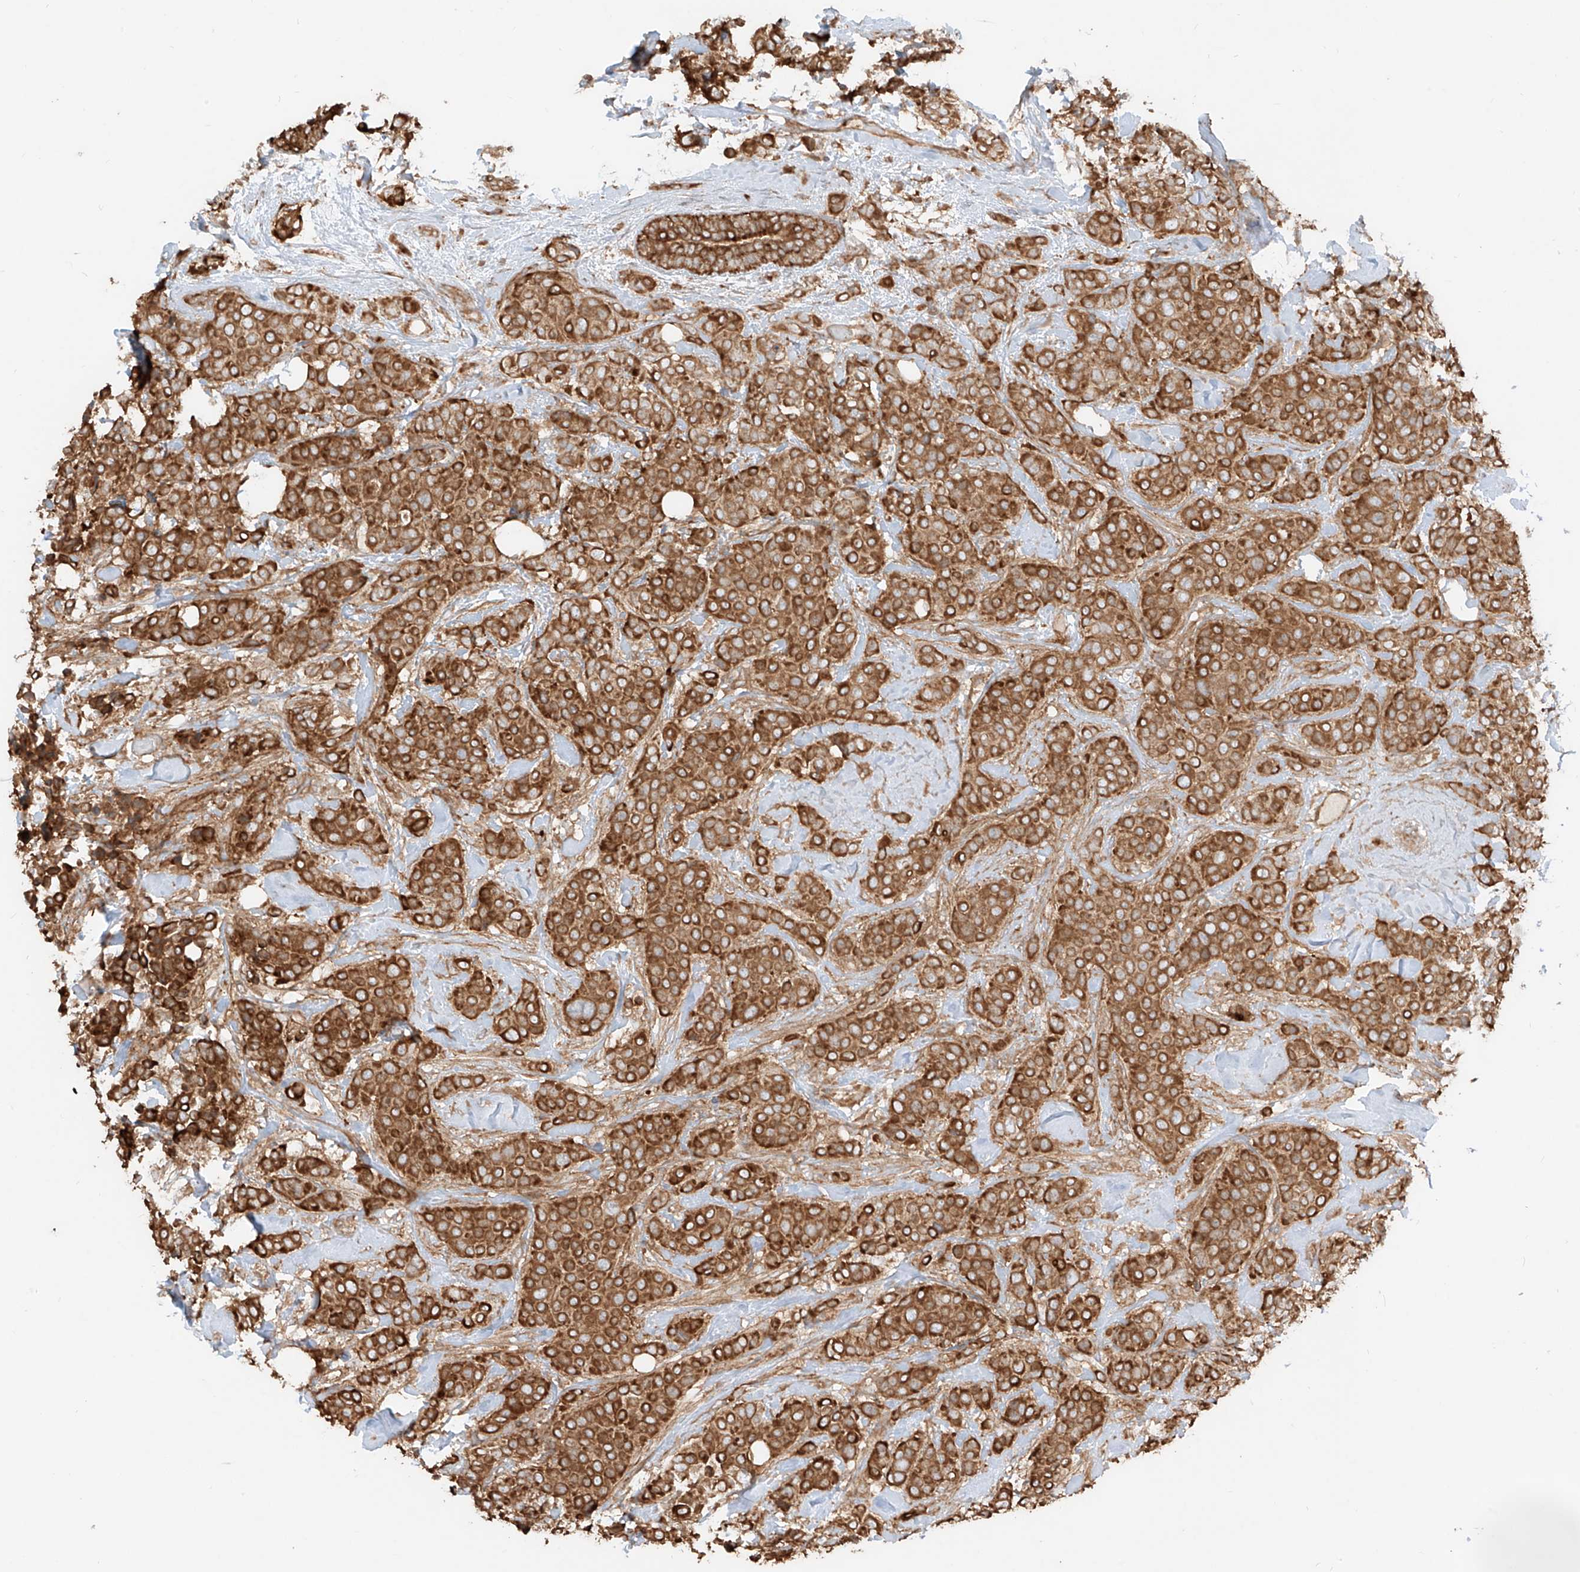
{"staining": {"intensity": "strong", "quantity": ">75%", "location": "cytoplasmic/membranous"}, "tissue": "breast cancer", "cell_type": "Tumor cells", "image_type": "cancer", "snomed": [{"axis": "morphology", "description": "Lobular carcinoma"}, {"axis": "topography", "description": "Breast"}], "caption": "Immunohistochemistry (IHC) (DAB (3,3'-diaminobenzidine)) staining of human lobular carcinoma (breast) displays strong cytoplasmic/membranous protein positivity in approximately >75% of tumor cells.", "gene": "CCDC115", "patient": {"sex": "female", "age": 51}}